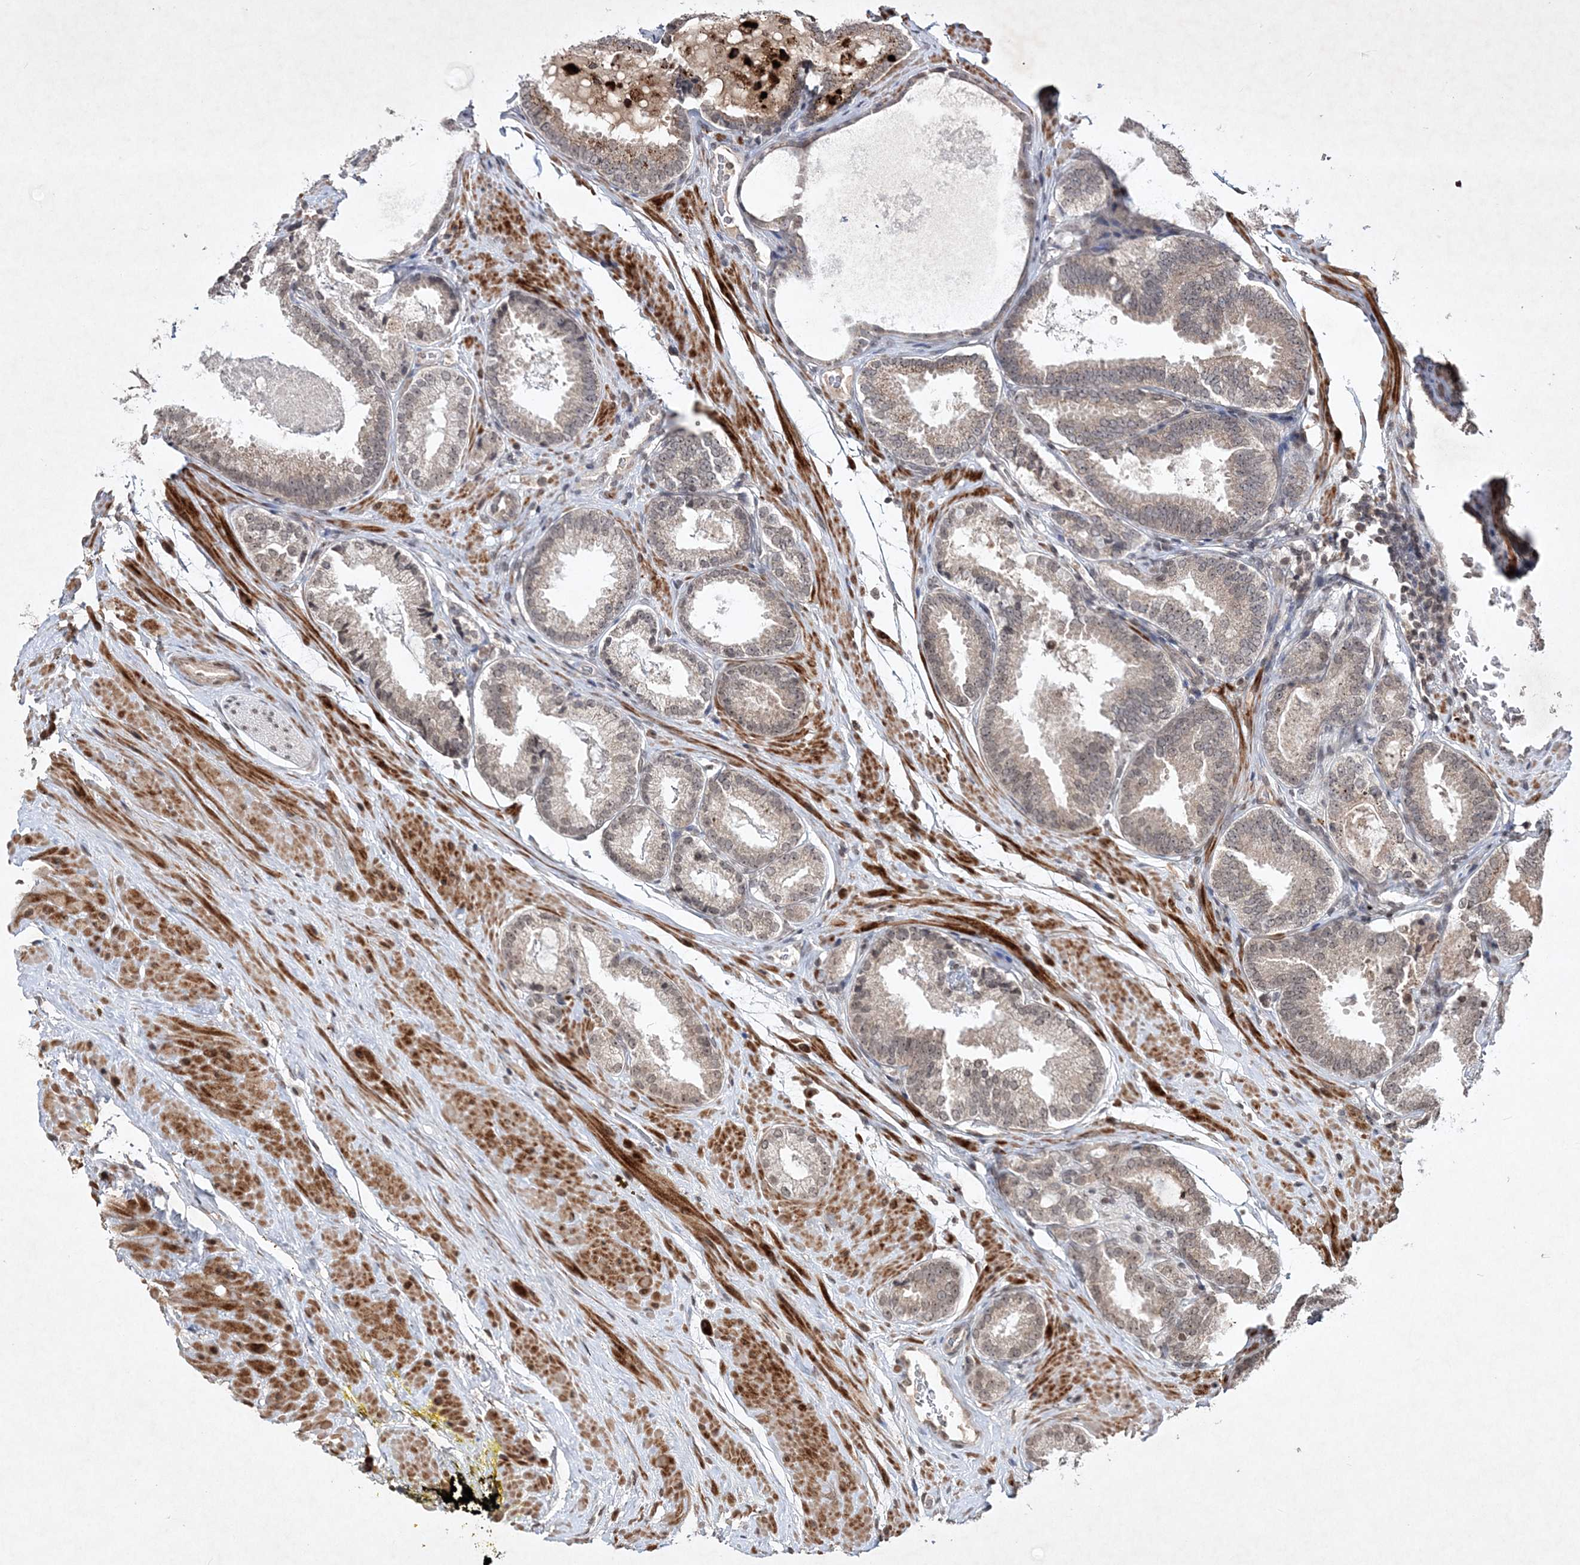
{"staining": {"intensity": "moderate", "quantity": ">75%", "location": "cytoplasmic/membranous,nuclear"}, "tissue": "prostate cancer", "cell_type": "Tumor cells", "image_type": "cancer", "snomed": [{"axis": "morphology", "description": "Adenocarcinoma, Low grade"}, {"axis": "topography", "description": "Prostate"}], "caption": "Immunohistochemical staining of low-grade adenocarcinoma (prostate) demonstrates medium levels of moderate cytoplasmic/membranous and nuclear protein expression in about >75% of tumor cells. (DAB = brown stain, brightfield microscopy at high magnification).", "gene": "SOWAHB", "patient": {"sex": "male", "age": 71}}